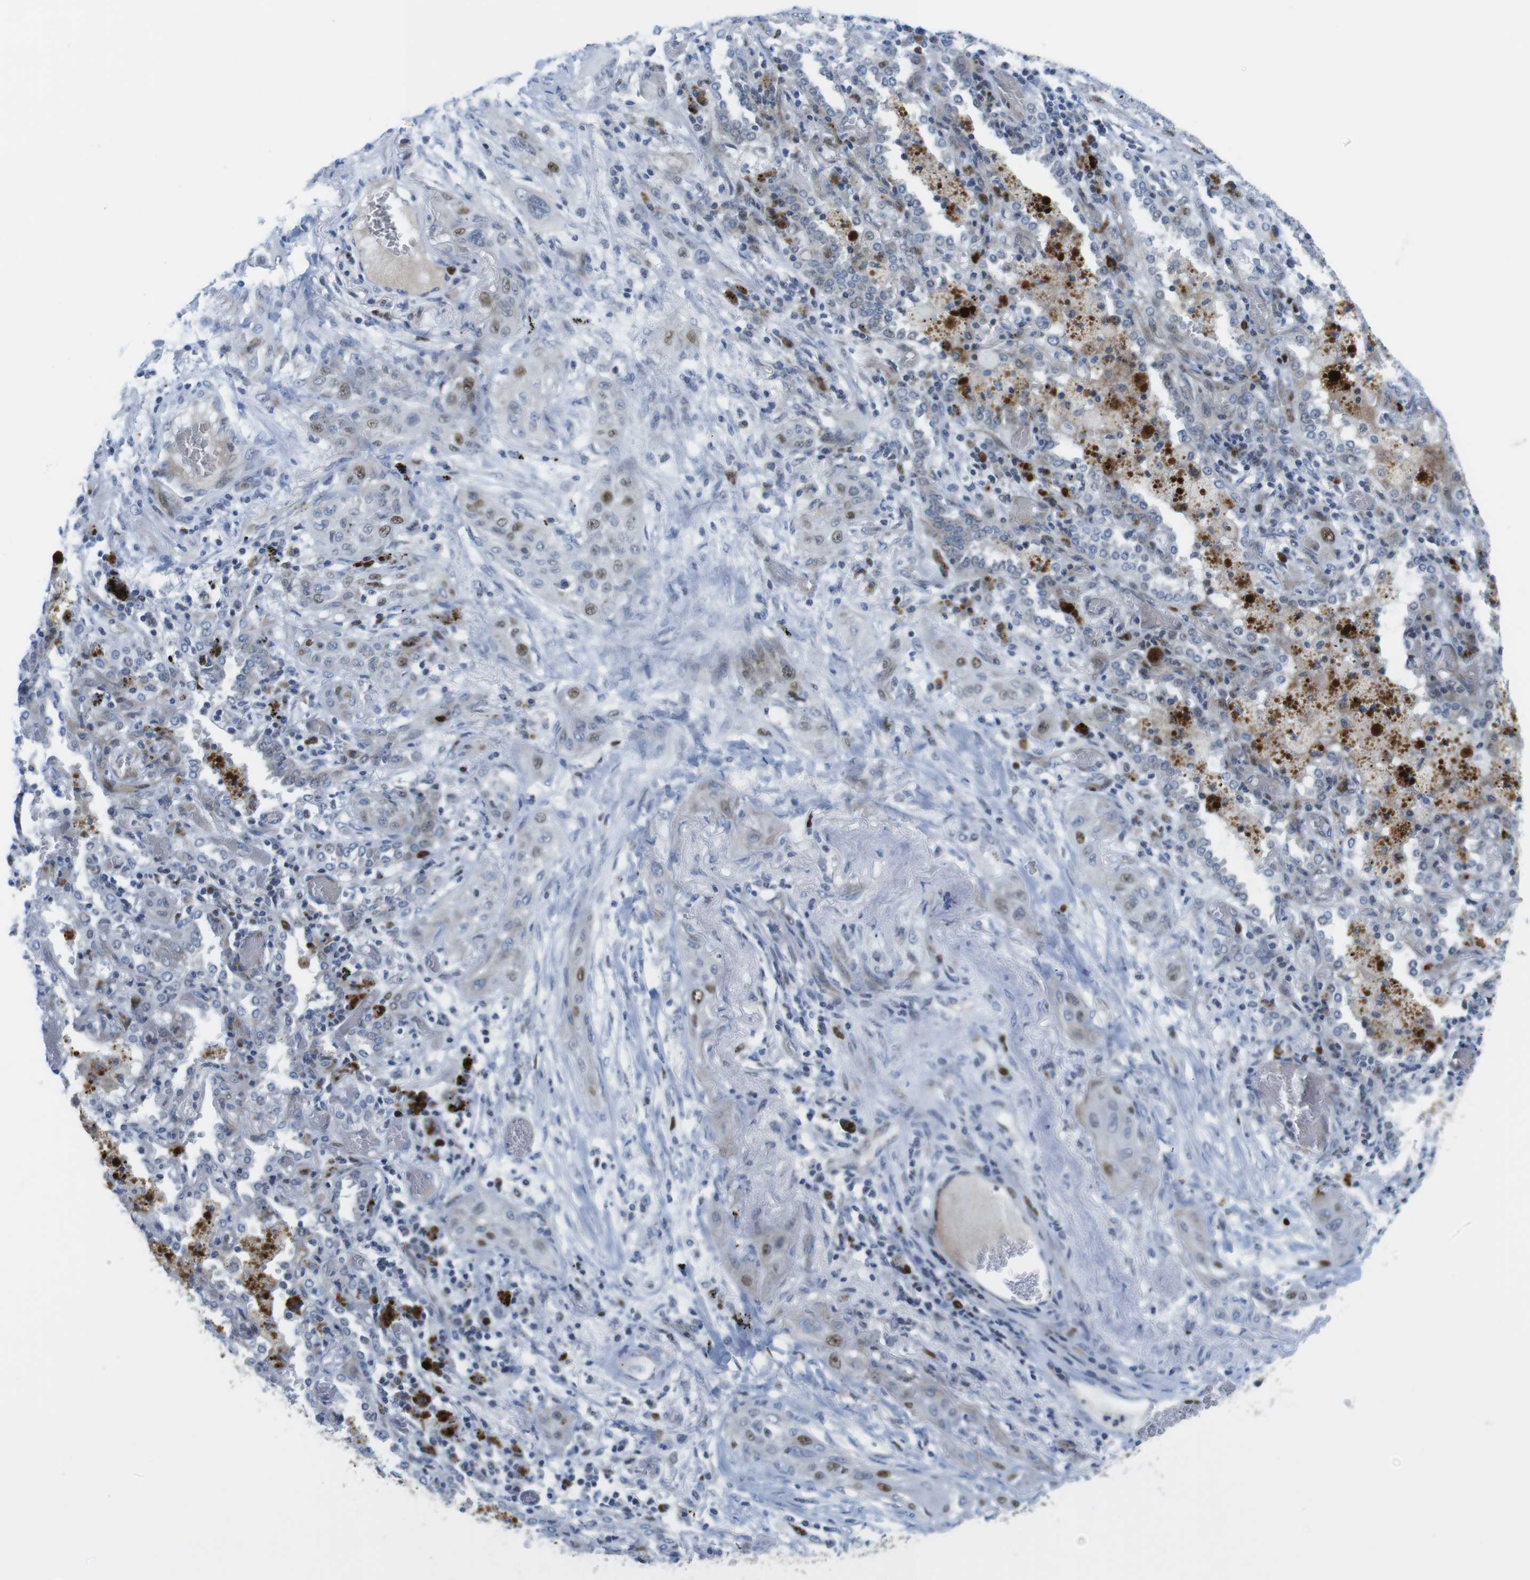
{"staining": {"intensity": "moderate", "quantity": "25%-75%", "location": "nuclear"}, "tissue": "lung cancer", "cell_type": "Tumor cells", "image_type": "cancer", "snomed": [{"axis": "morphology", "description": "Squamous cell carcinoma, NOS"}, {"axis": "topography", "description": "Lung"}], "caption": "This is an image of immunohistochemistry (IHC) staining of lung cancer, which shows moderate expression in the nuclear of tumor cells.", "gene": "CHAF1A", "patient": {"sex": "female", "age": 47}}